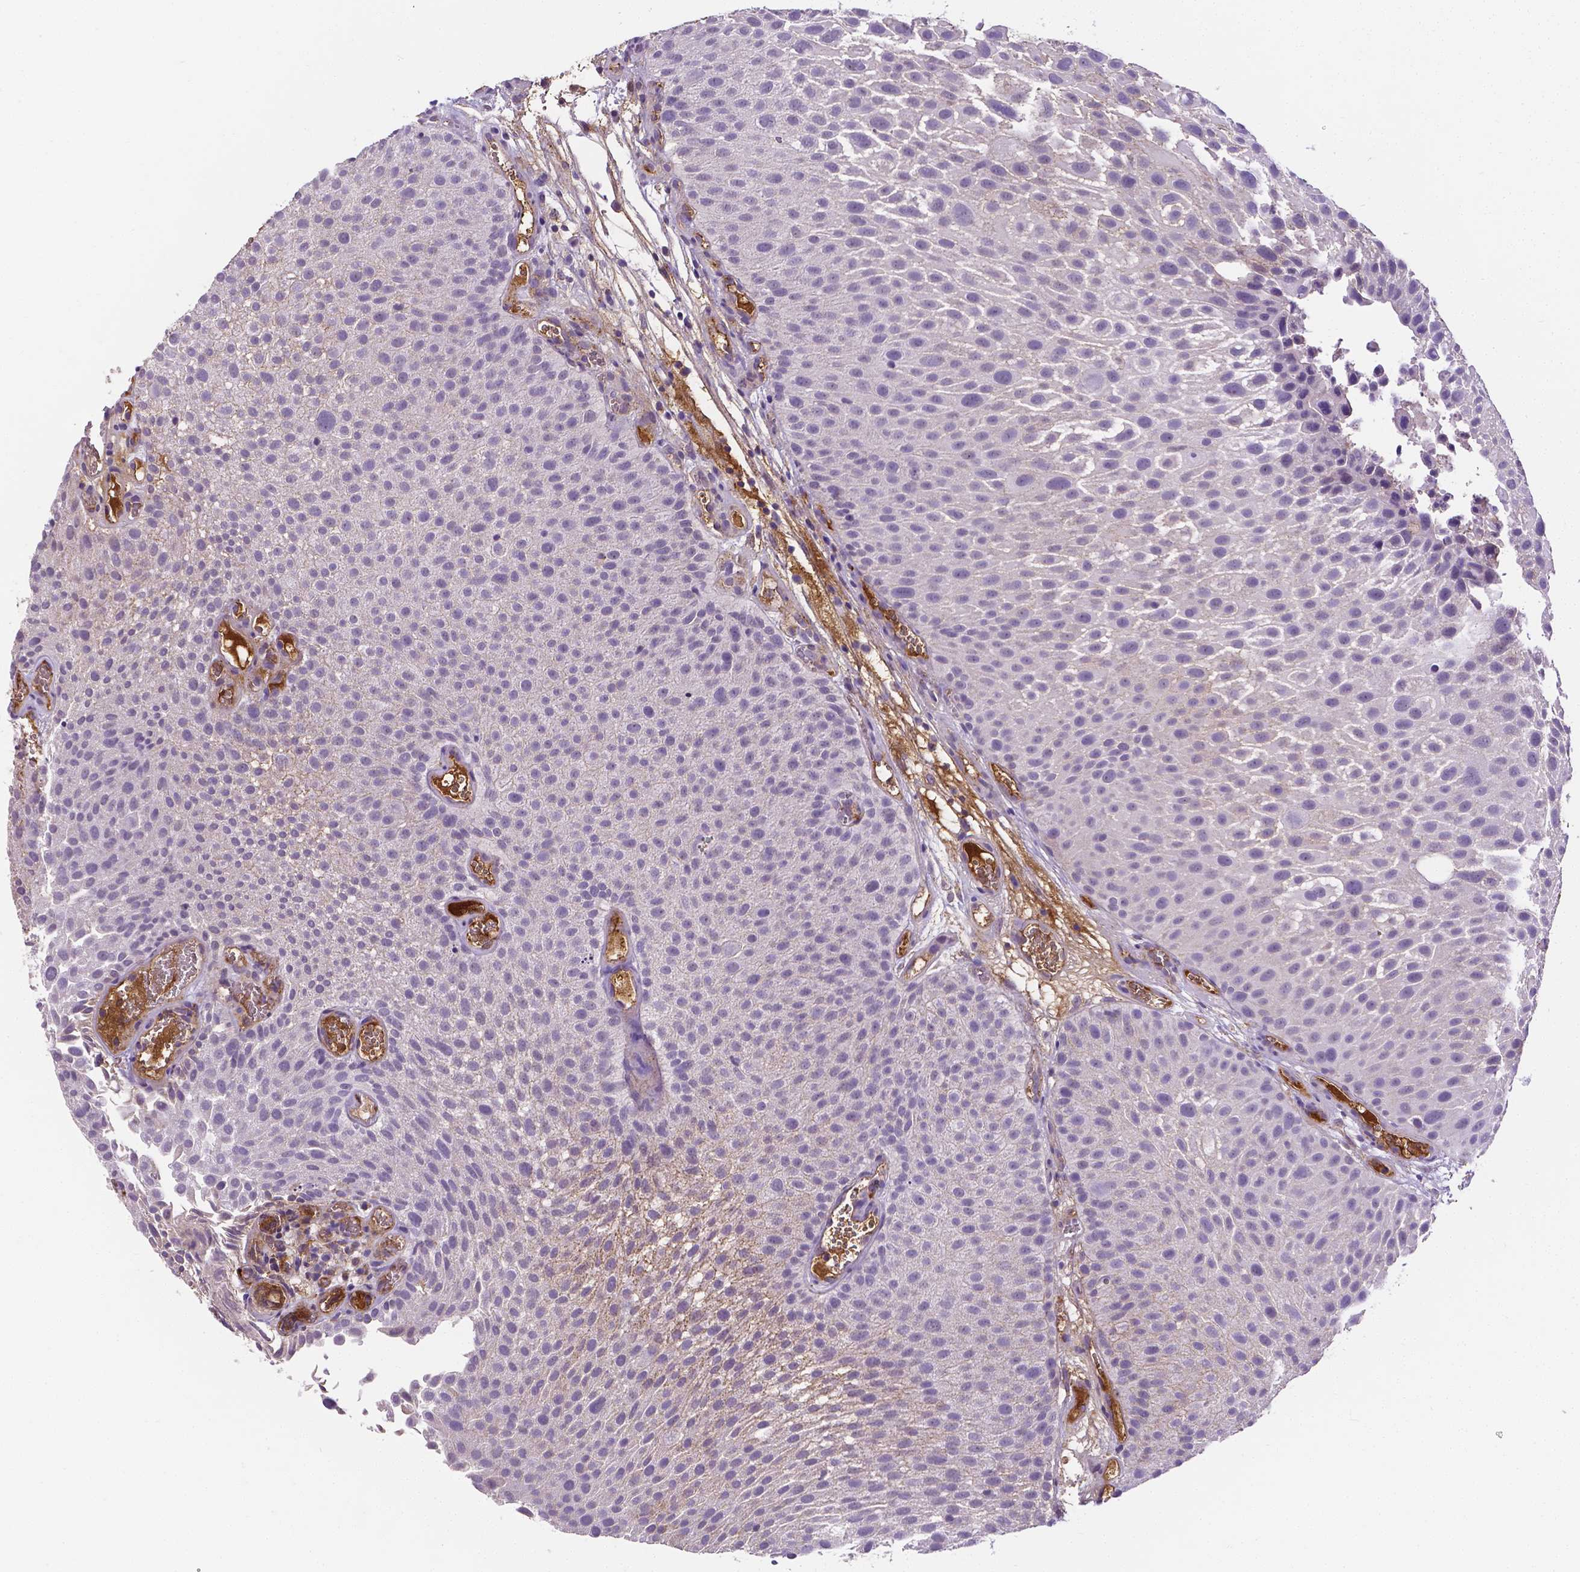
{"staining": {"intensity": "negative", "quantity": "none", "location": "none"}, "tissue": "urothelial cancer", "cell_type": "Tumor cells", "image_type": "cancer", "snomed": [{"axis": "morphology", "description": "Urothelial carcinoma, Low grade"}, {"axis": "topography", "description": "Urinary bladder"}], "caption": "Immunohistochemistry image of neoplastic tissue: human low-grade urothelial carcinoma stained with DAB (3,3'-diaminobenzidine) reveals no significant protein staining in tumor cells. (Stains: DAB immunohistochemistry (IHC) with hematoxylin counter stain, Microscopy: brightfield microscopy at high magnification).", "gene": "APOE", "patient": {"sex": "male", "age": 72}}